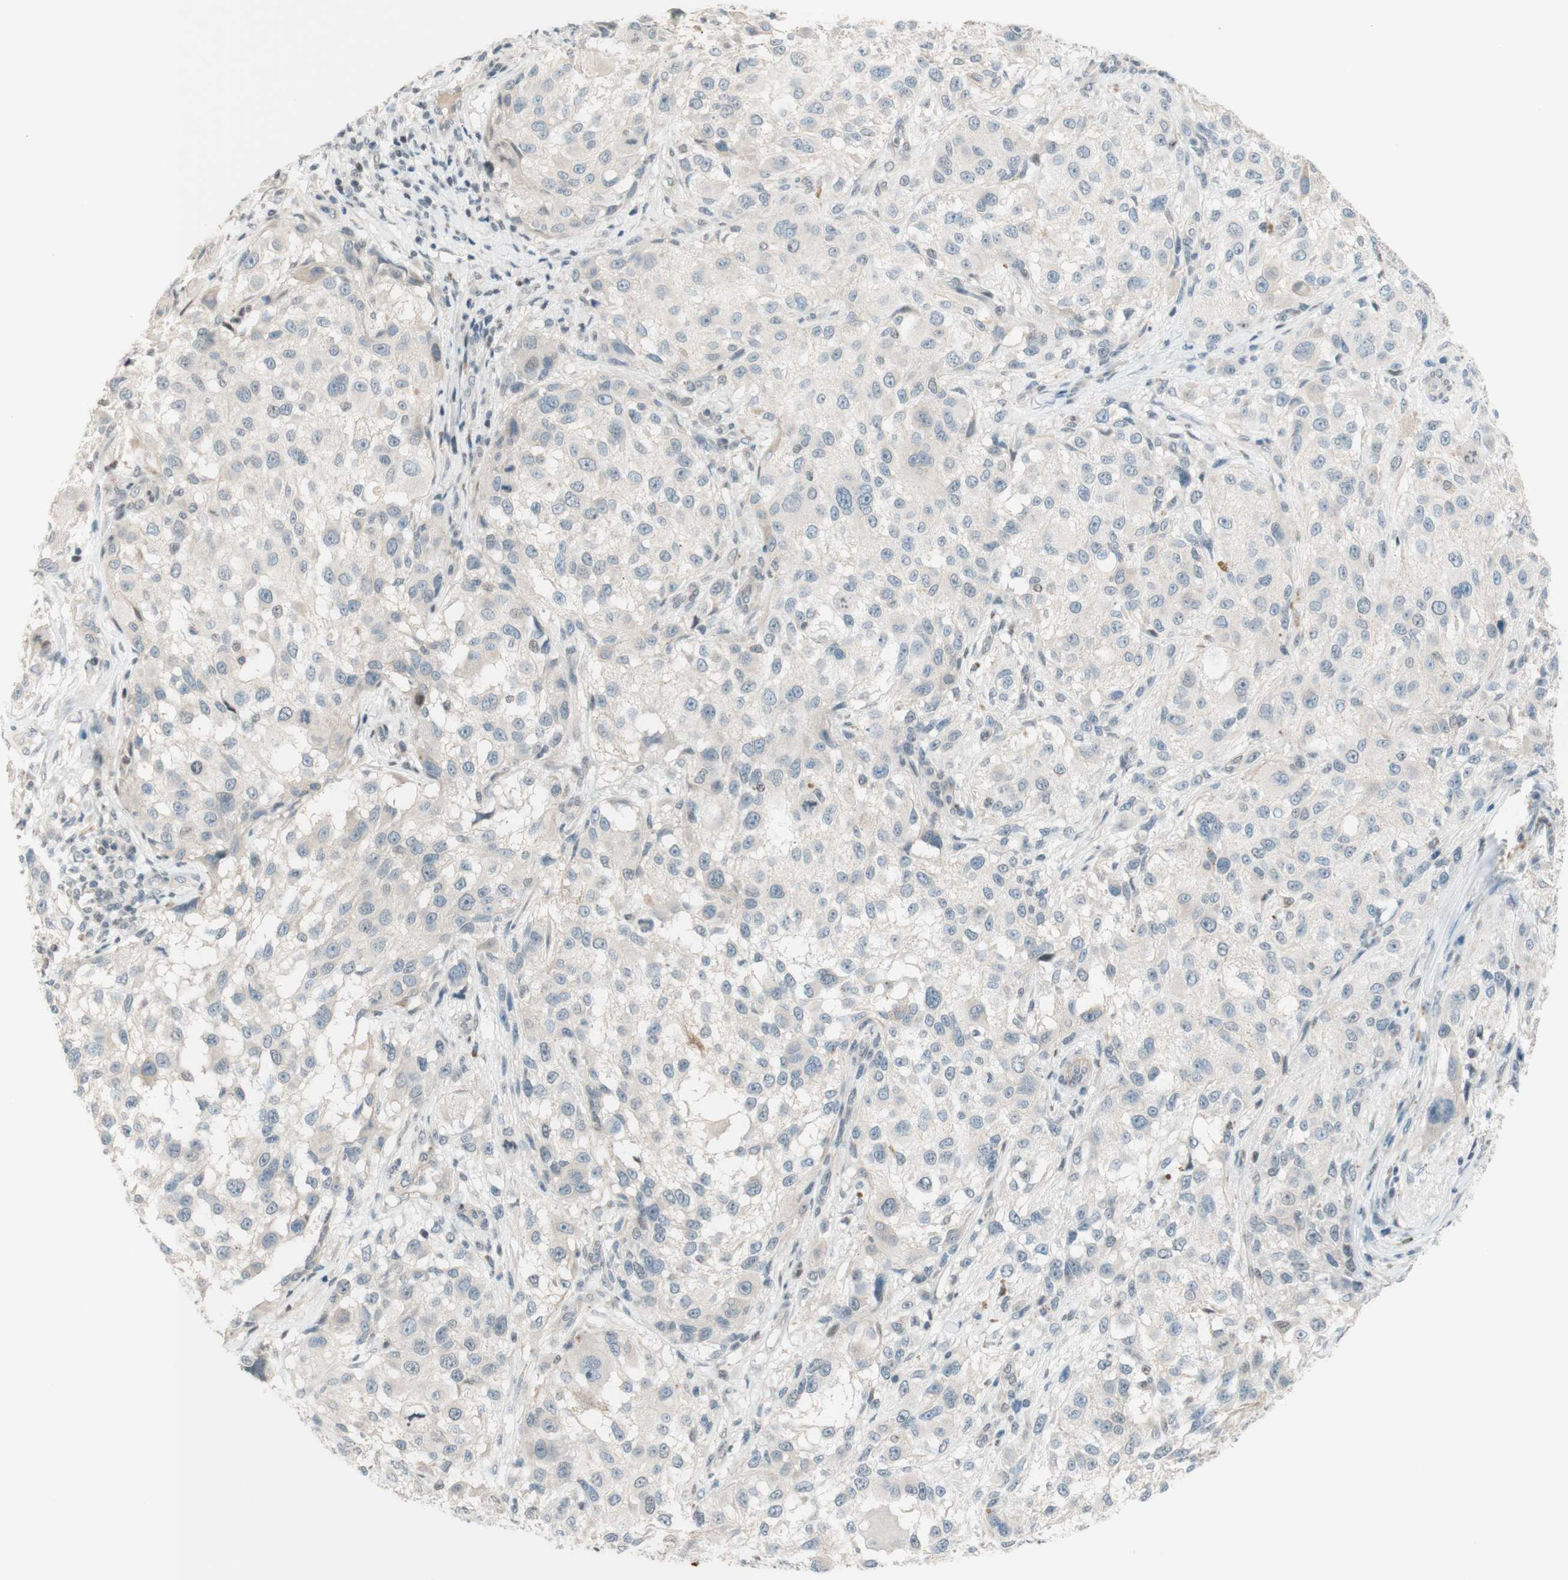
{"staining": {"intensity": "negative", "quantity": "none", "location": "none"}, "tissue": "melanoma", "cell_type": "Tumor cells", "image_type": "cancer", "snomed": [{"axis": "morphology", "description": "Necrosis, NOS"}, {"axis": "morphology", "description": "Malignant melanoma, NOS"}, {"axis": "topography", "description": "Skin"}], "caption": "Immunohistochemical staining of human melanoma demonstrates no significant expression in tumor cells. (IHC, brightfield microscopy, high magnification).", "gene": "JPH1", "patient": {"sex": "female", "age": 87}}